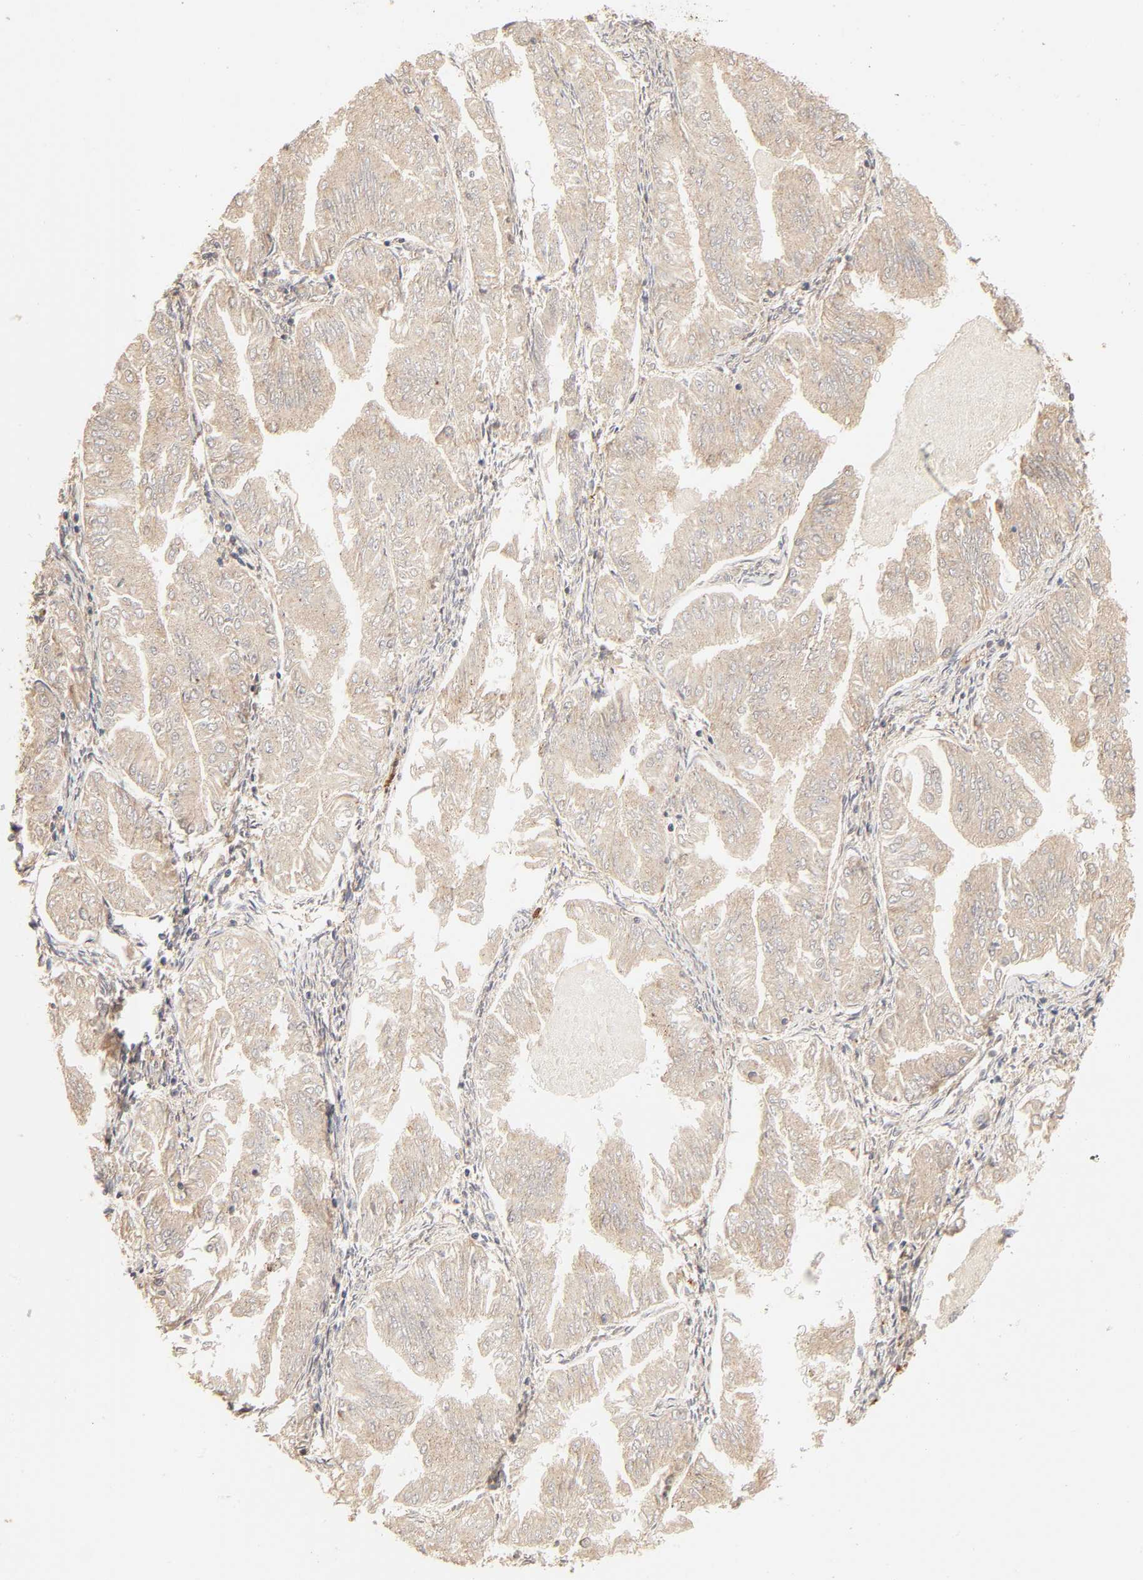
{"staining": {"intensity": "moderate", "quantity": ">75%", "location": "cytoplasmic/membranous"}, "tissue": "endometrial cancer", "cell_type": "Tumor cells", "image_type": "cancer", "snomed": [{"axis": "morphology", "description": "Adenocarcinoma, NOS"}, {"axis": "topography", "description": "Endometrium"}], "caption": "Immunohistochemistry (IHC) (DAB) staining of human endometrial adenocarcinoma demonstrates moderate cytoplasmic/membranous protein positivity in about >75% of tumor cells.", "gene": "EPS8", "patient": {"sex": "female", "age": 53}}